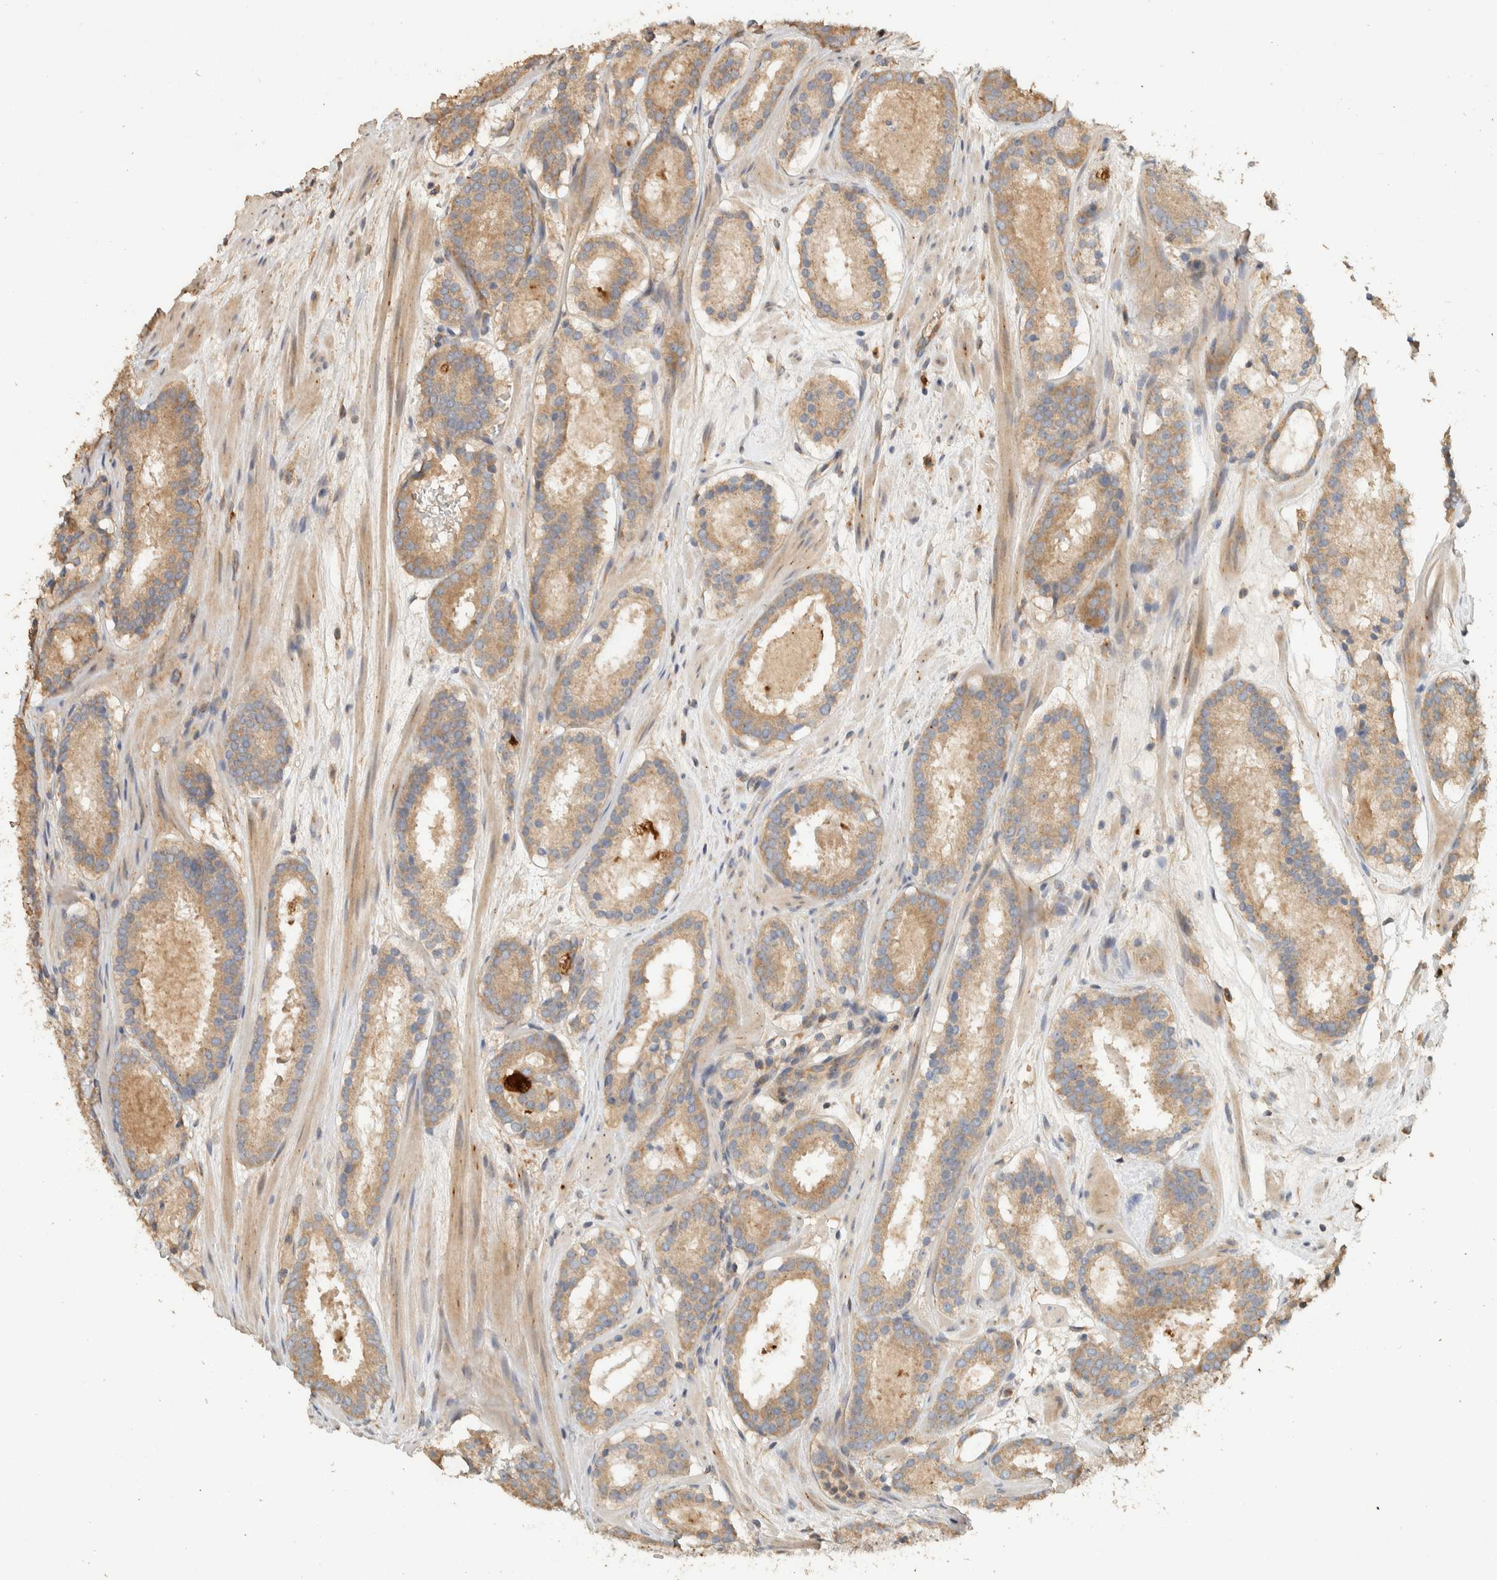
{"staining": {"intensity": "moderate", "quantity": ">75%", "location": "cytoplasmic/membranous"}, "tissue": "prostate cancer", "cell_type": "Tumor cells", "image_type": "cancer", "snomed": [{"axis": "morphology", "description": "Adenocarcinoma, Low grade"}, {"axis": "topography", "description": "Prostate"}], "caption": "High-power microscopy captured an immunohistochemistry histopathology image of prostate cancer (low-grade adenocarcinoma), revealing moderate cytoplasmic/membranous staining in approximately >75% of tumor cells.", "gene": "EXOC7", "patient": {"sex": "male", "age": 69}}